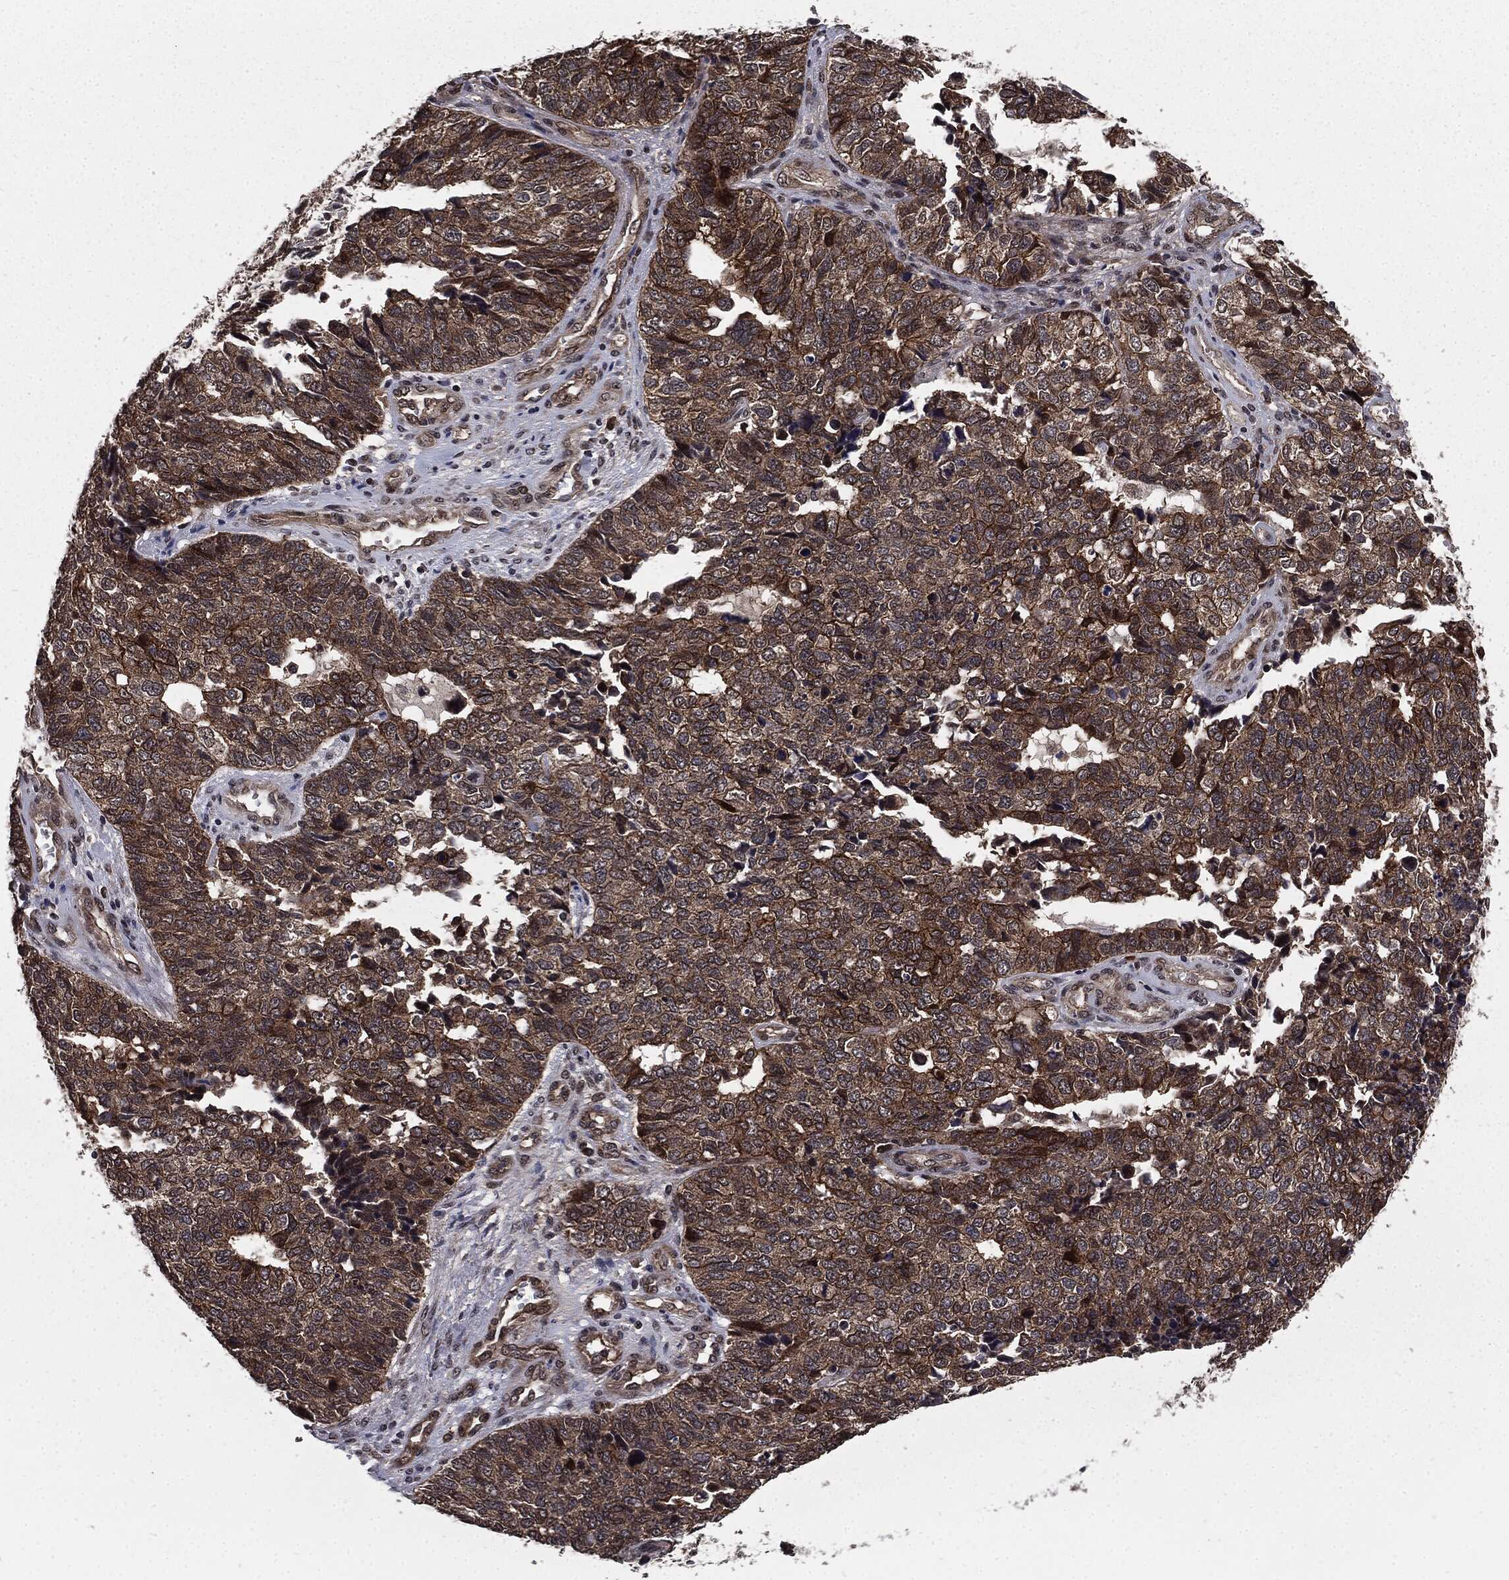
{"staining": {"intensity": "strong", "quantity": "<25%", "location": "cytoplasmic/membranous"}, "tissue": "cervical cancer", "cell_type": "Tumor cells", "image_type": "cancer", "snomed": [{"axis": "morphology", "description": "Squamous cell carcinoma, NOS"}, {"axis": "topography", "description": "Cervix"}], "caption": "About <25% of tumor cells in squamous cell carcinoma (cervical) demonstrate strong cytoplasmic/membranous protein expression as visualized by brown immunohistochemical staining.", "gene": "PTPA", "patient": {"sex": "female", "age": 63}}